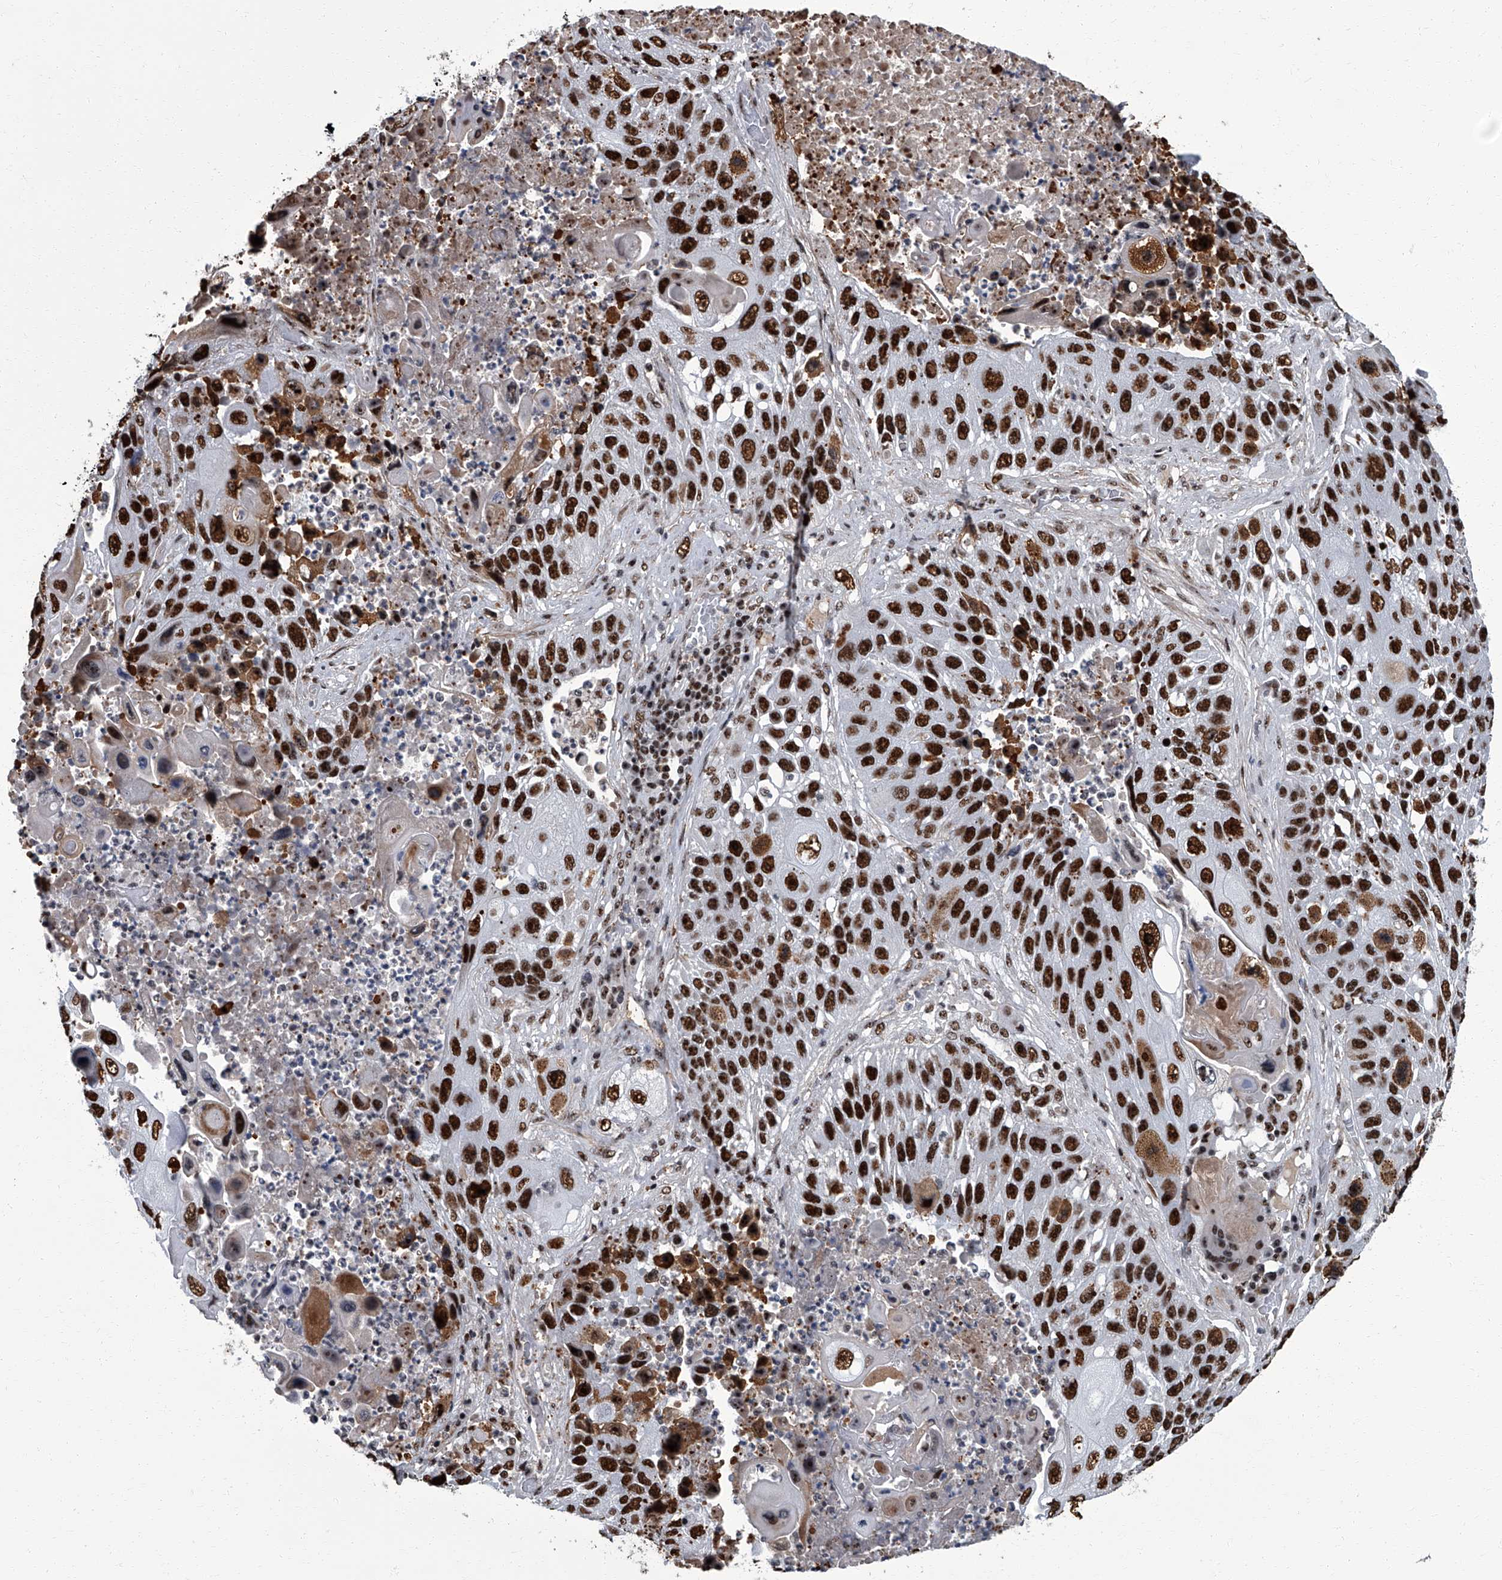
{"staining": {"intensity": "strong", "quantity": ">75%", "location": "nuclear"}, "tissue": "lung cancer", "cell_type": "Tumor cells", "image_type": "cancer", "snomed": [{"axis": "morphology", "description": "Squamous cell carcinoma, NOS"}, {"axis": "topography", "description": "Lung"}], "caption": "Human lung cancer (squamous cell carcinoma) stained for a protein (brown) displays strong nuclear positive staining in approximately >75% of tumor cells.", "gene": "ZNF518B", "patient": {"sex": "male", "age": 61}}